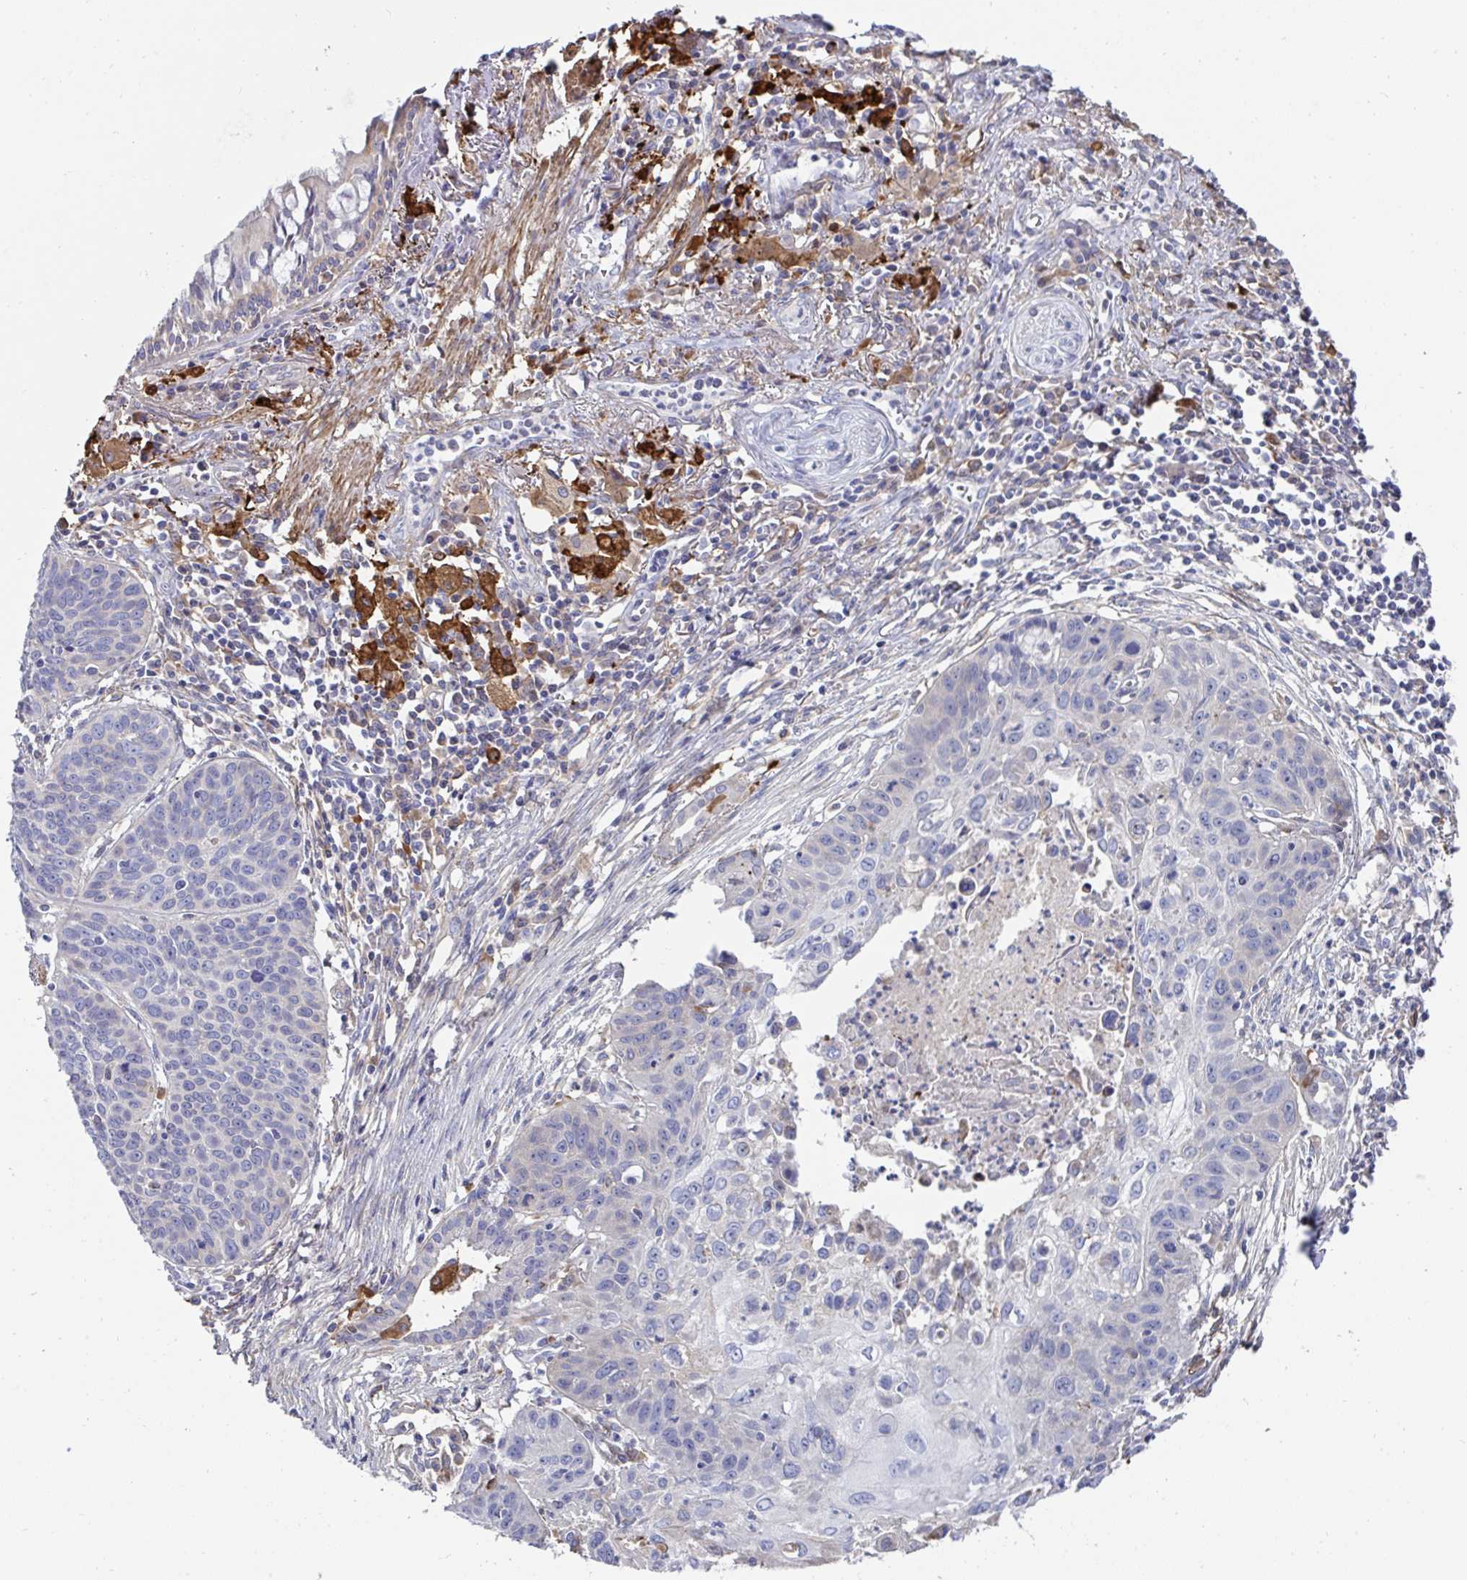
{"staining": {"intensity": "negative", "quantity": "none", "location": "none"}, "tissue": "lung cancer", "cell_type": "Tumor cells", "image_type": "cancer", "snomed": [{"axis": "morphology", "description": "Squamous cell carcinoma, NOS"}, {"axis": "topography", "description": "Lung"}], "caption": "A photomicrograph of human lung cancer (squamous cell carcinoma) is negative for staining in tumor cells.", "gene": "FBXL13", "patient": {"sex": "male", "age": 71}}